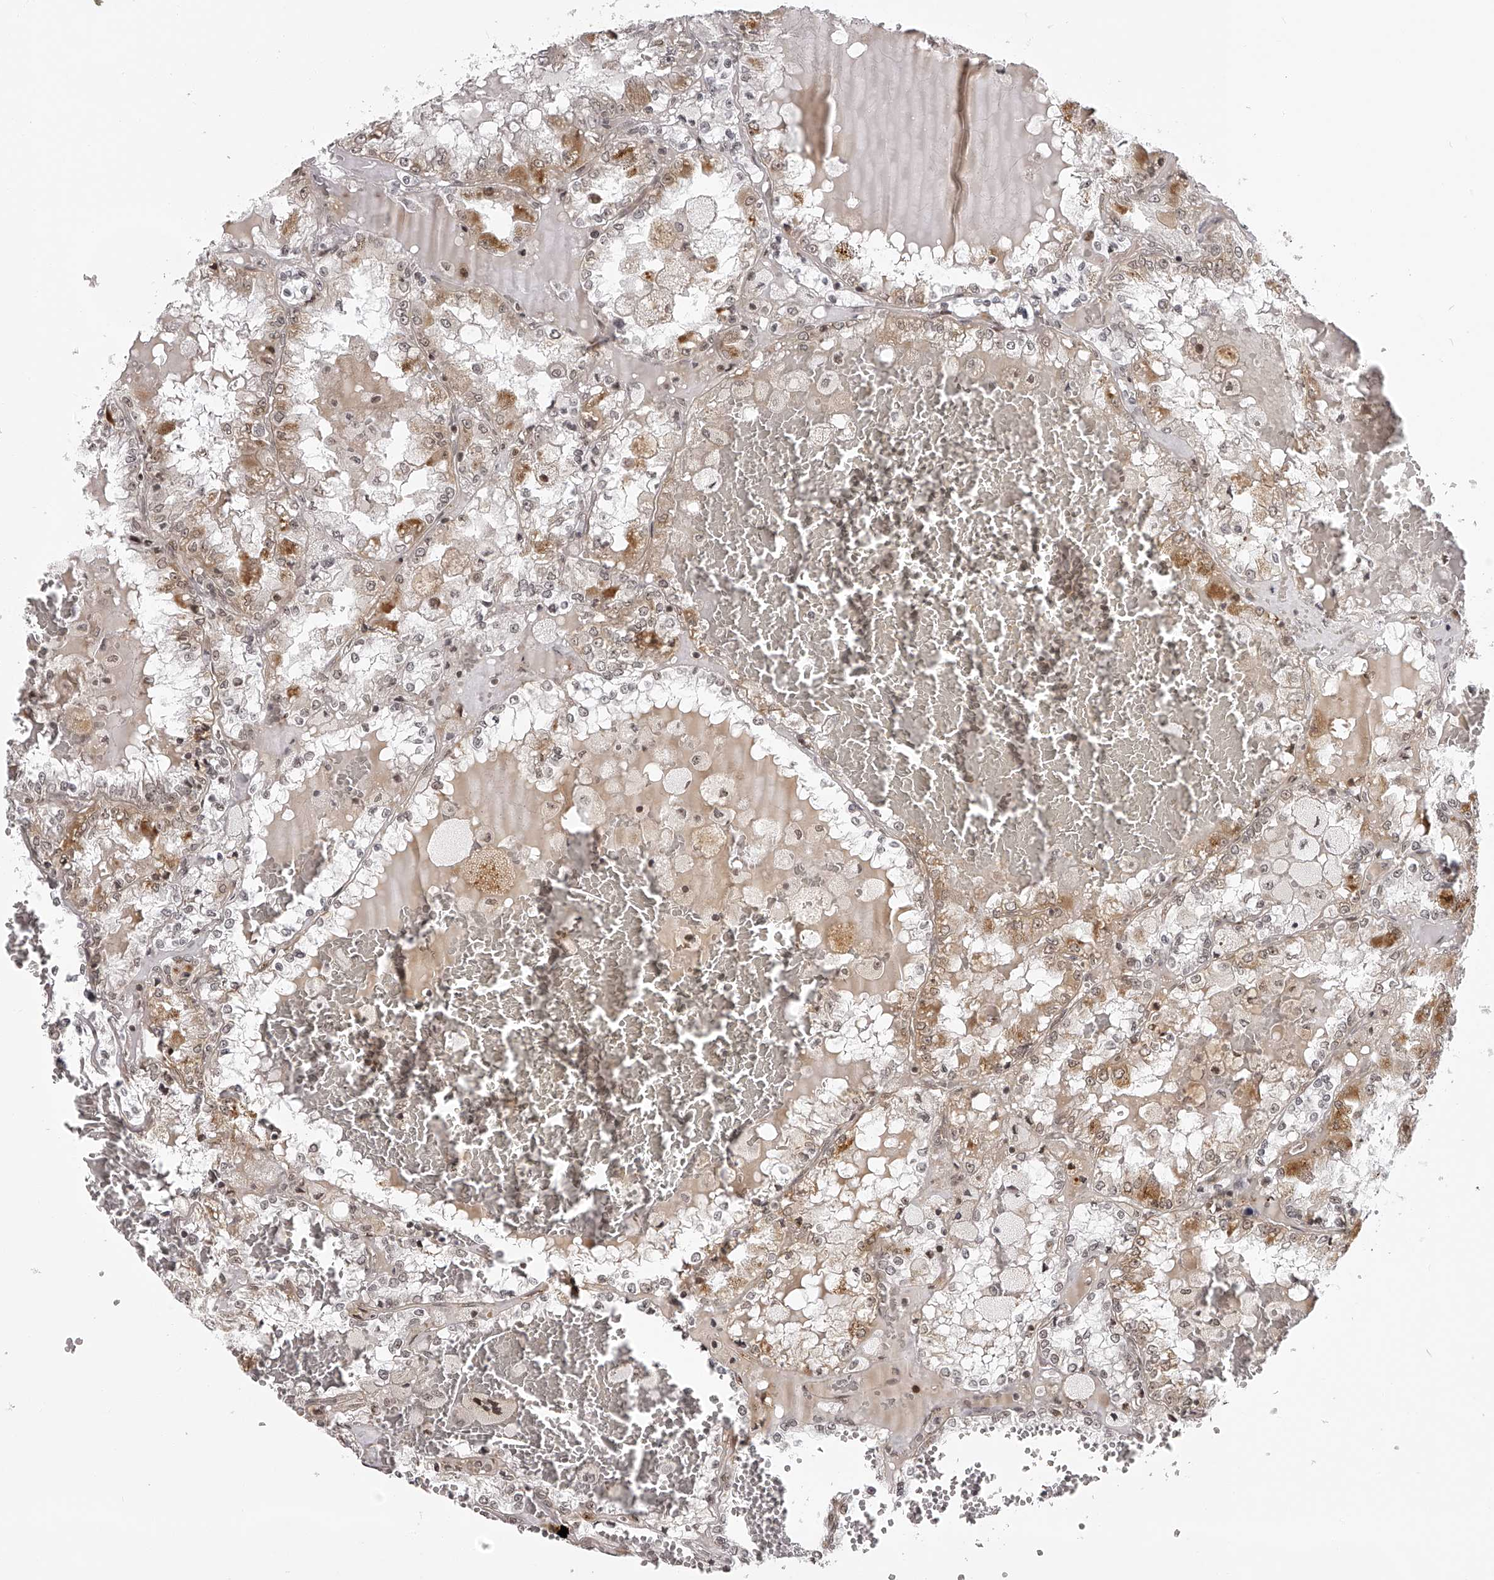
{"staining": {"intensity": "negative", "quantity": "none", "location": "none"}, "tissue": "renal cancer", "cell_type": "Tumor cells", "image_type": "cancer", "snomed": [{"axis": "morphology", "description": "Adenocarcinoma, NOS"}, {"axis": "topography", "description": "Kidney"}], "caption": "Renal cancer stained for a protein using IHC exhibits no expression tumor cells.", "gene": "ODF2L", "patient": {"sex": "female", "age": 56}}